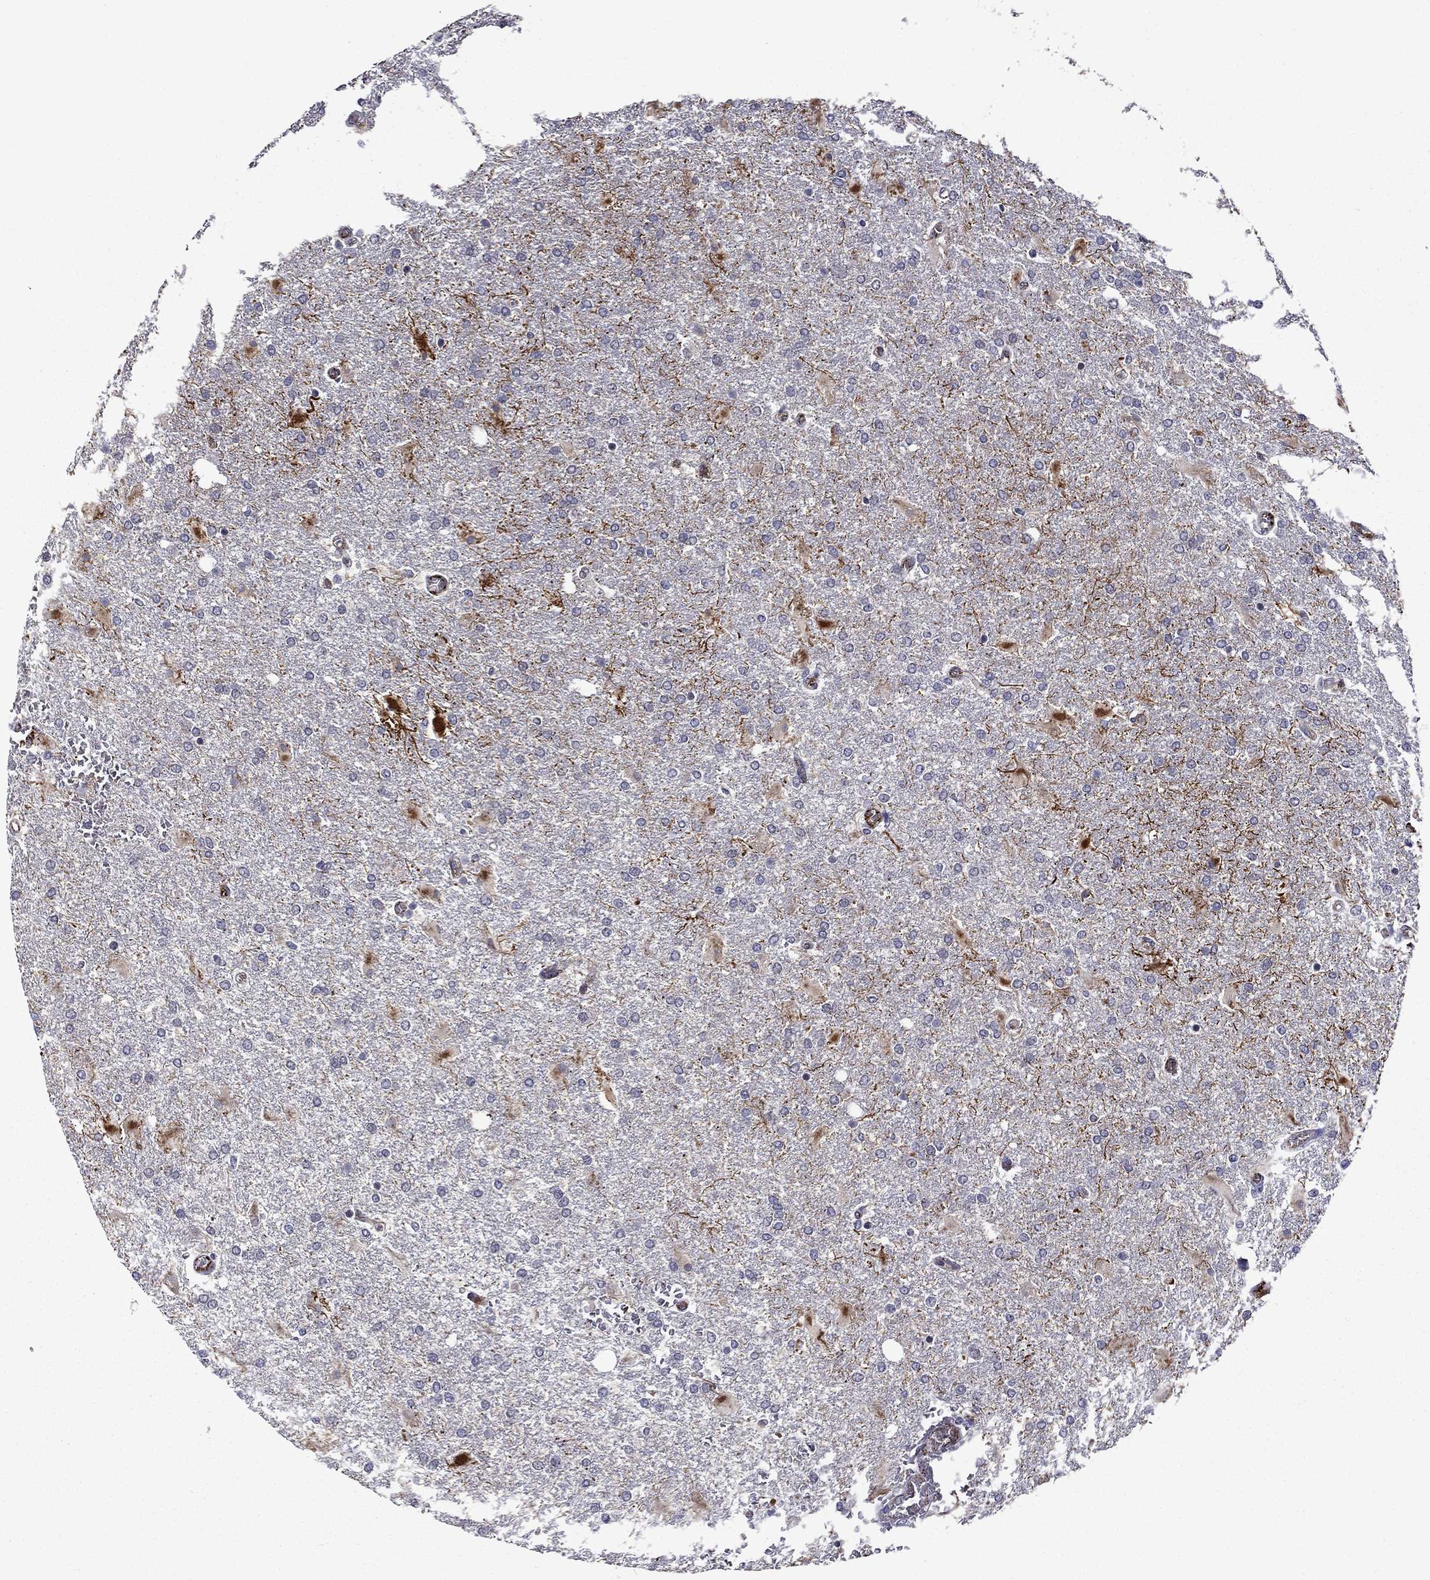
{"staining": {"intensity": "negative", "quantity": "none", "location": "none"}, "tissue": "glioma", "cell_type": "Tumor cells", "image_type": "cancer", "snomed": [{"axis": "morphology", "description": "Glioma, malignant, High grade"}, {"axis": "topography", "description": "Cerebral cortex"}], "caption": "Malignant glioma (high-grade) stained for a protein using IHC reveals no expression tumor cells.", "gene": "SLITRK1", "patient": {"sex": "male", "age": 79}}